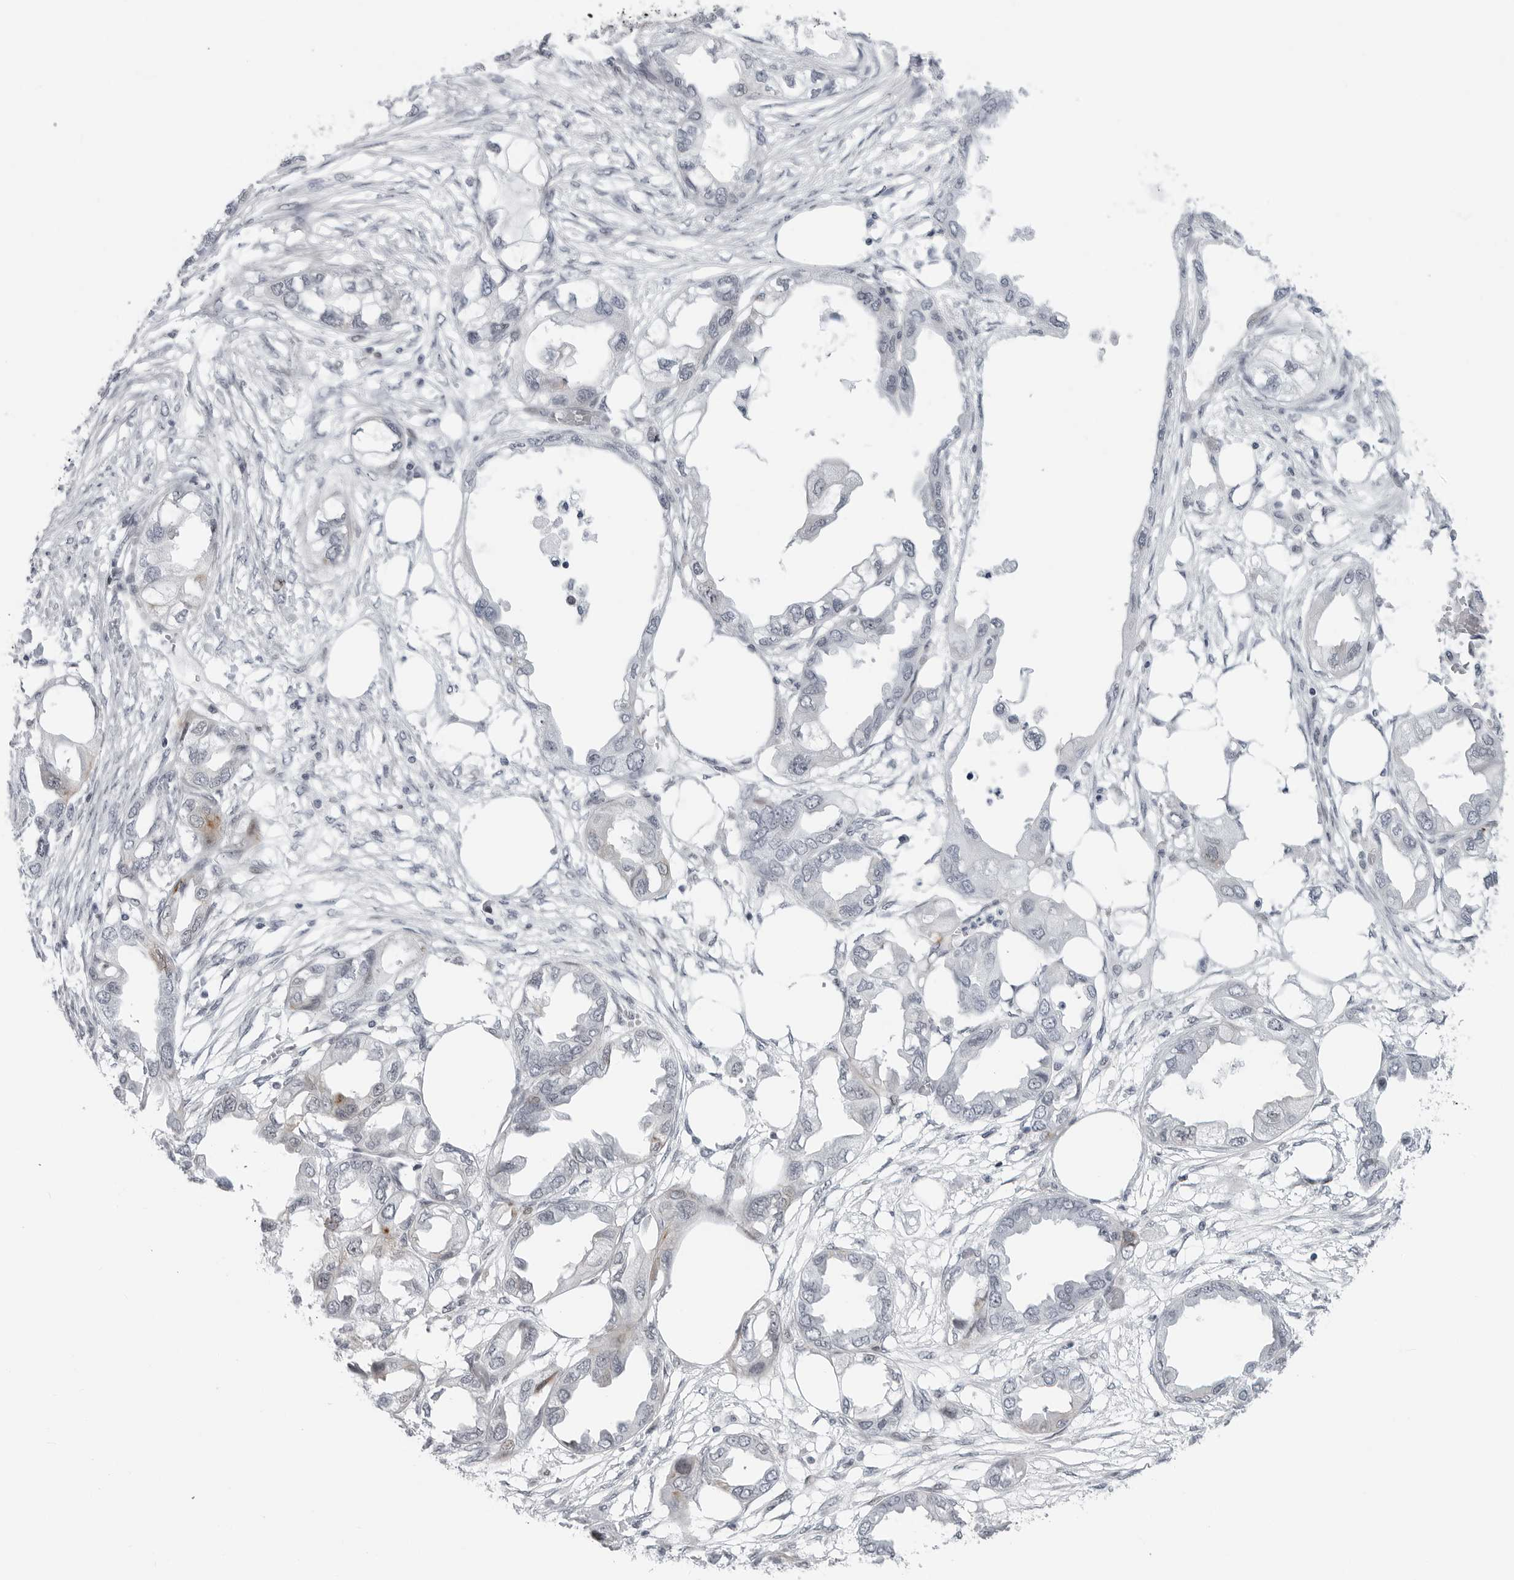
{"staining": {"intensity": "negative", "quantity": "none", "location": "none"}, "tissue": "endometrial cancer", "cell_type": "Tumor cells", "image_type": "cancer", "snomed": [{"axis": "morphology", "description": "Adenocarcinoma, NOS"}, {"axis": "morphology", "description": "Adenocarcinoma, metastatic, NOS"}, {"axis": "topography", "description": "Adipose tissue"}, {"axis": "topography", "description": "Endometrium"}], "caption": "Immunohistochemistry of metastatic adenocarcinoma (endometrial) shows no positivity in tumor cells.", "gene": "FAM135B", "patient": {"sex": "female", "age": 67}}